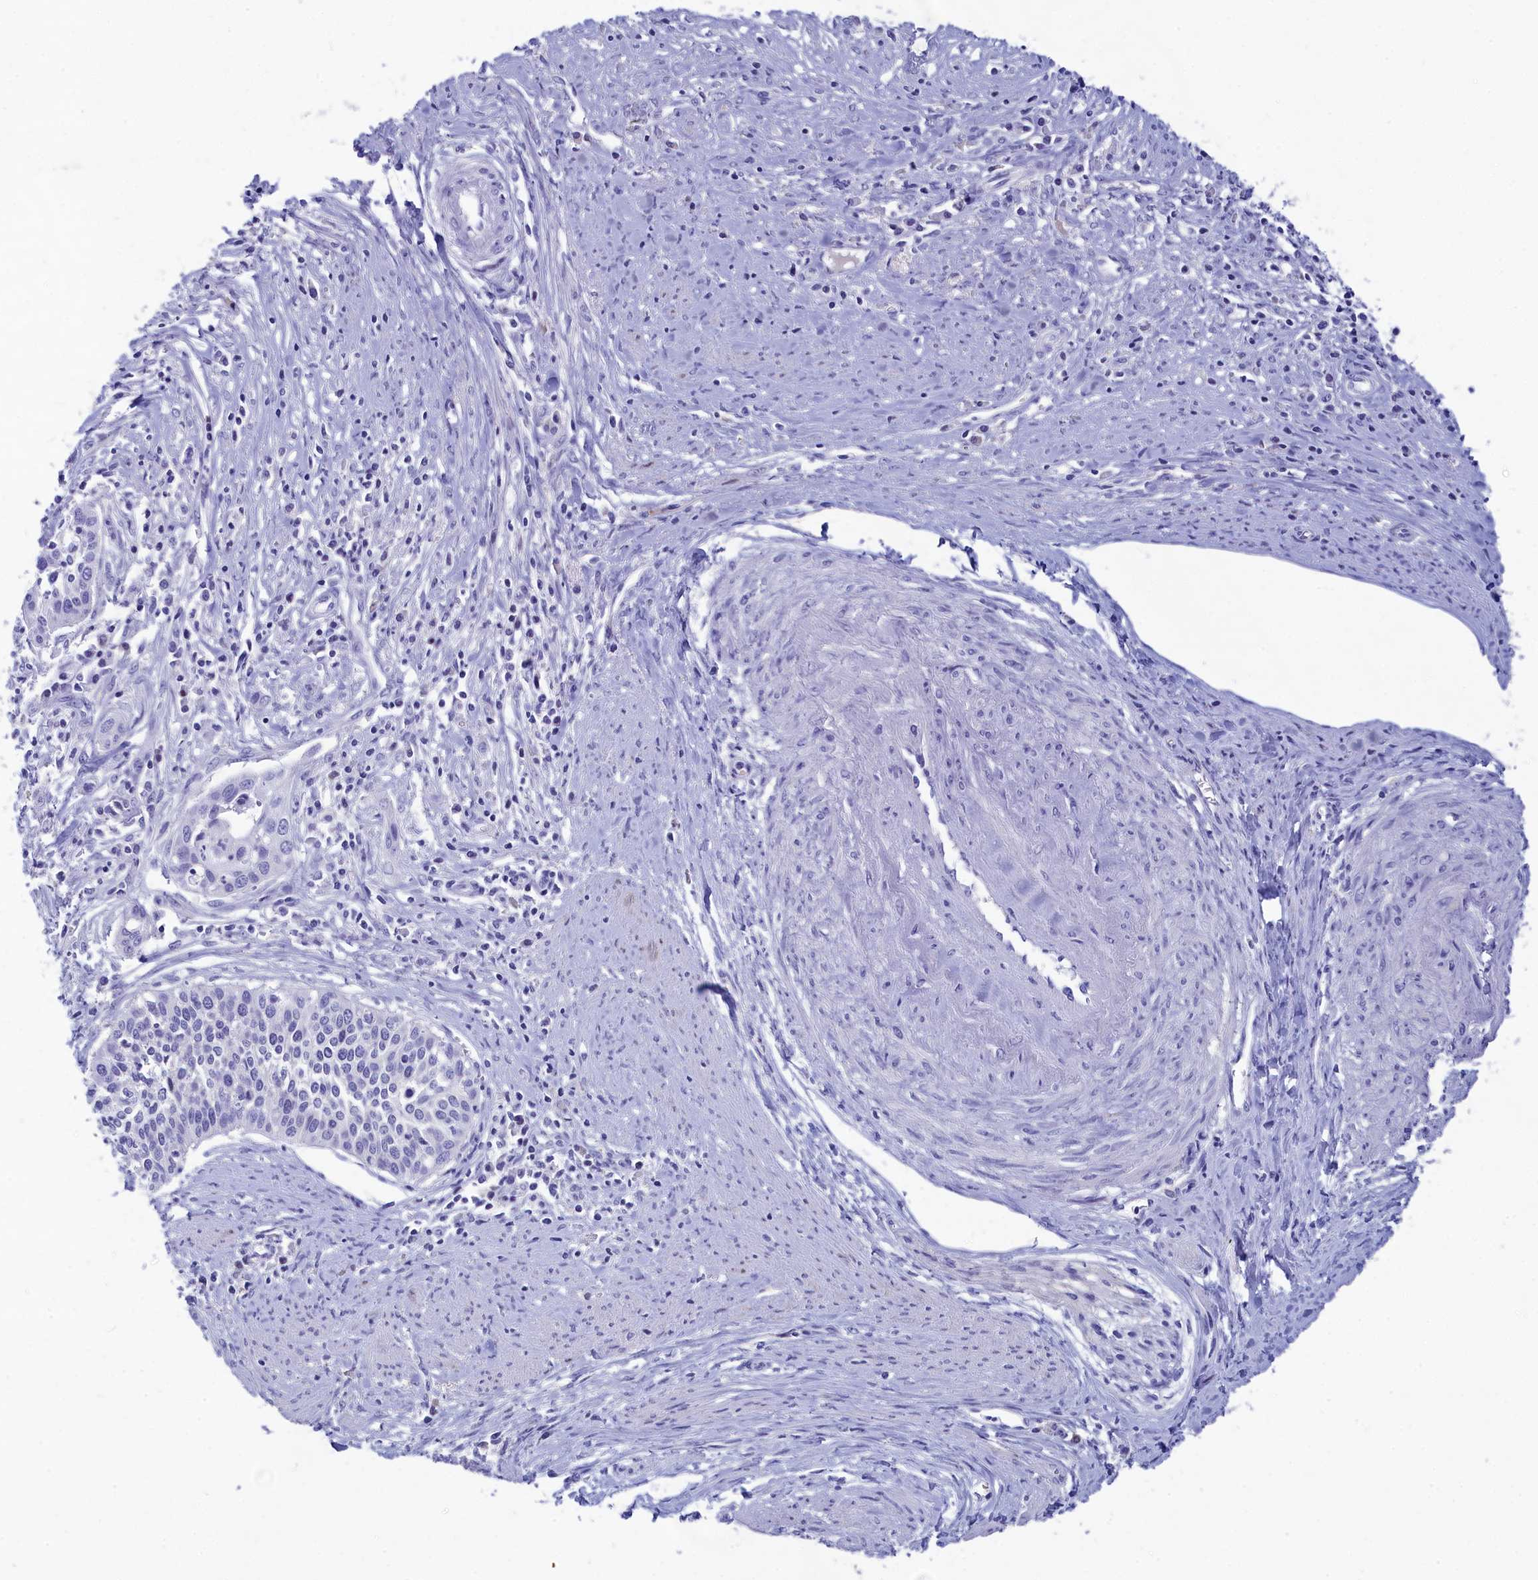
{"staining": {"intensity": "negative", "quantity": "none", "location": "none"}, "tissue": "cervical cancer", "cell_type": "Tumor cells", "image_type": "cancer", "snomed": [{"axis": "morphology", "description": "Squamous cell carcinoma, NOS"}, {"axis": "topography", "description": "Cervix"}], "caption": "High power microscopy micrograph of an immunohistochemistry photomicrograph of cervical cancer, revealing no significant positivity in tumor cells. Nuclei are stained in blue.", "gene": "NKPD1", "patient": {"sex": "female", "age": 34}}